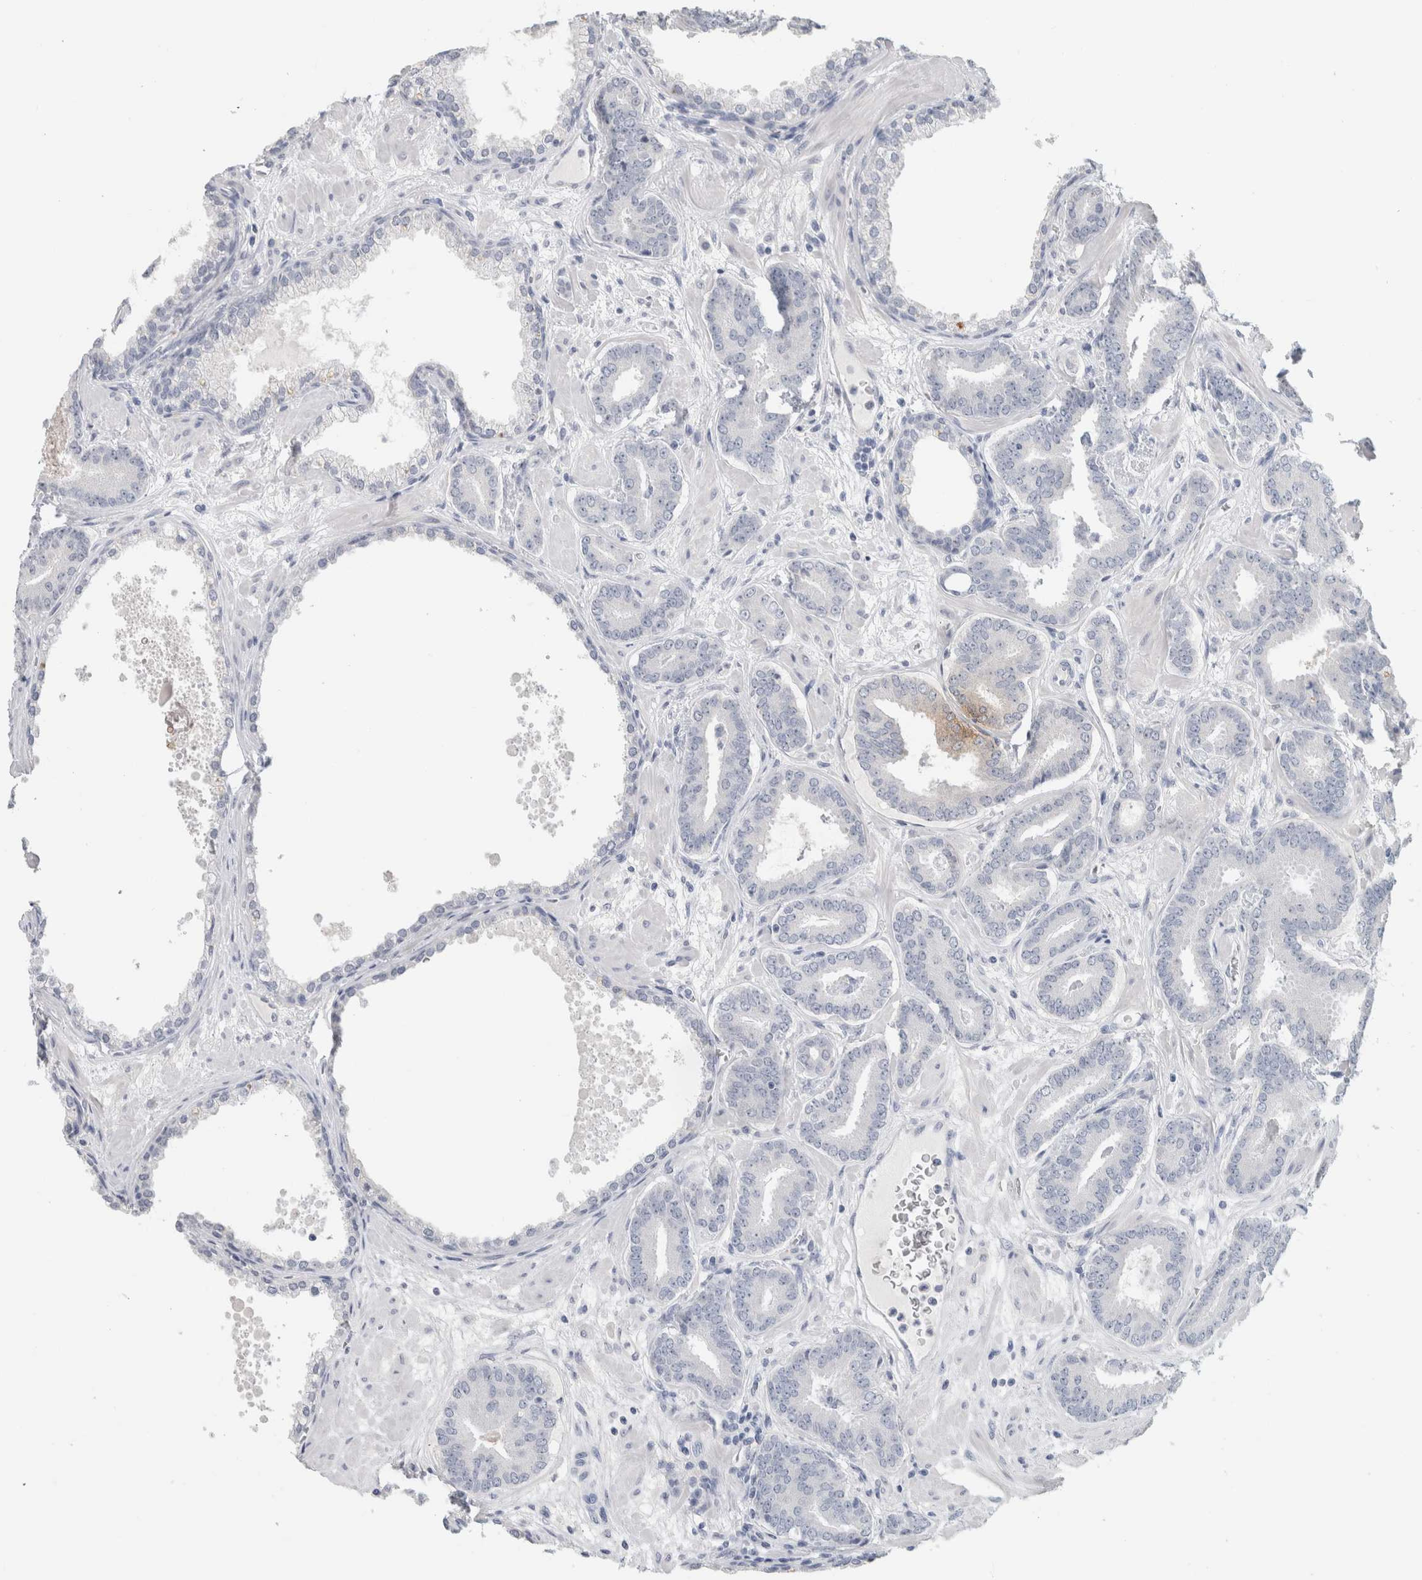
{"staining": {"intensity": "negative", "quantity": "none", "location": "none"}, "tissue": "prostate cancer", "cell_type": "Tumor cells", "image_type": "cancer", "snomed": [{"axis": "morphology", "description": "Adenocarcinoma, Low grade"}, {"axis": "topography", "description": "Prostate"}], "caption": "Low-grade adenocarcinoma (prostate) was stained to show a protein in brown. There is no significant staining in tumor cells.", "gene": "BCAN", "patient": {"sex": "male", "age": 62}}